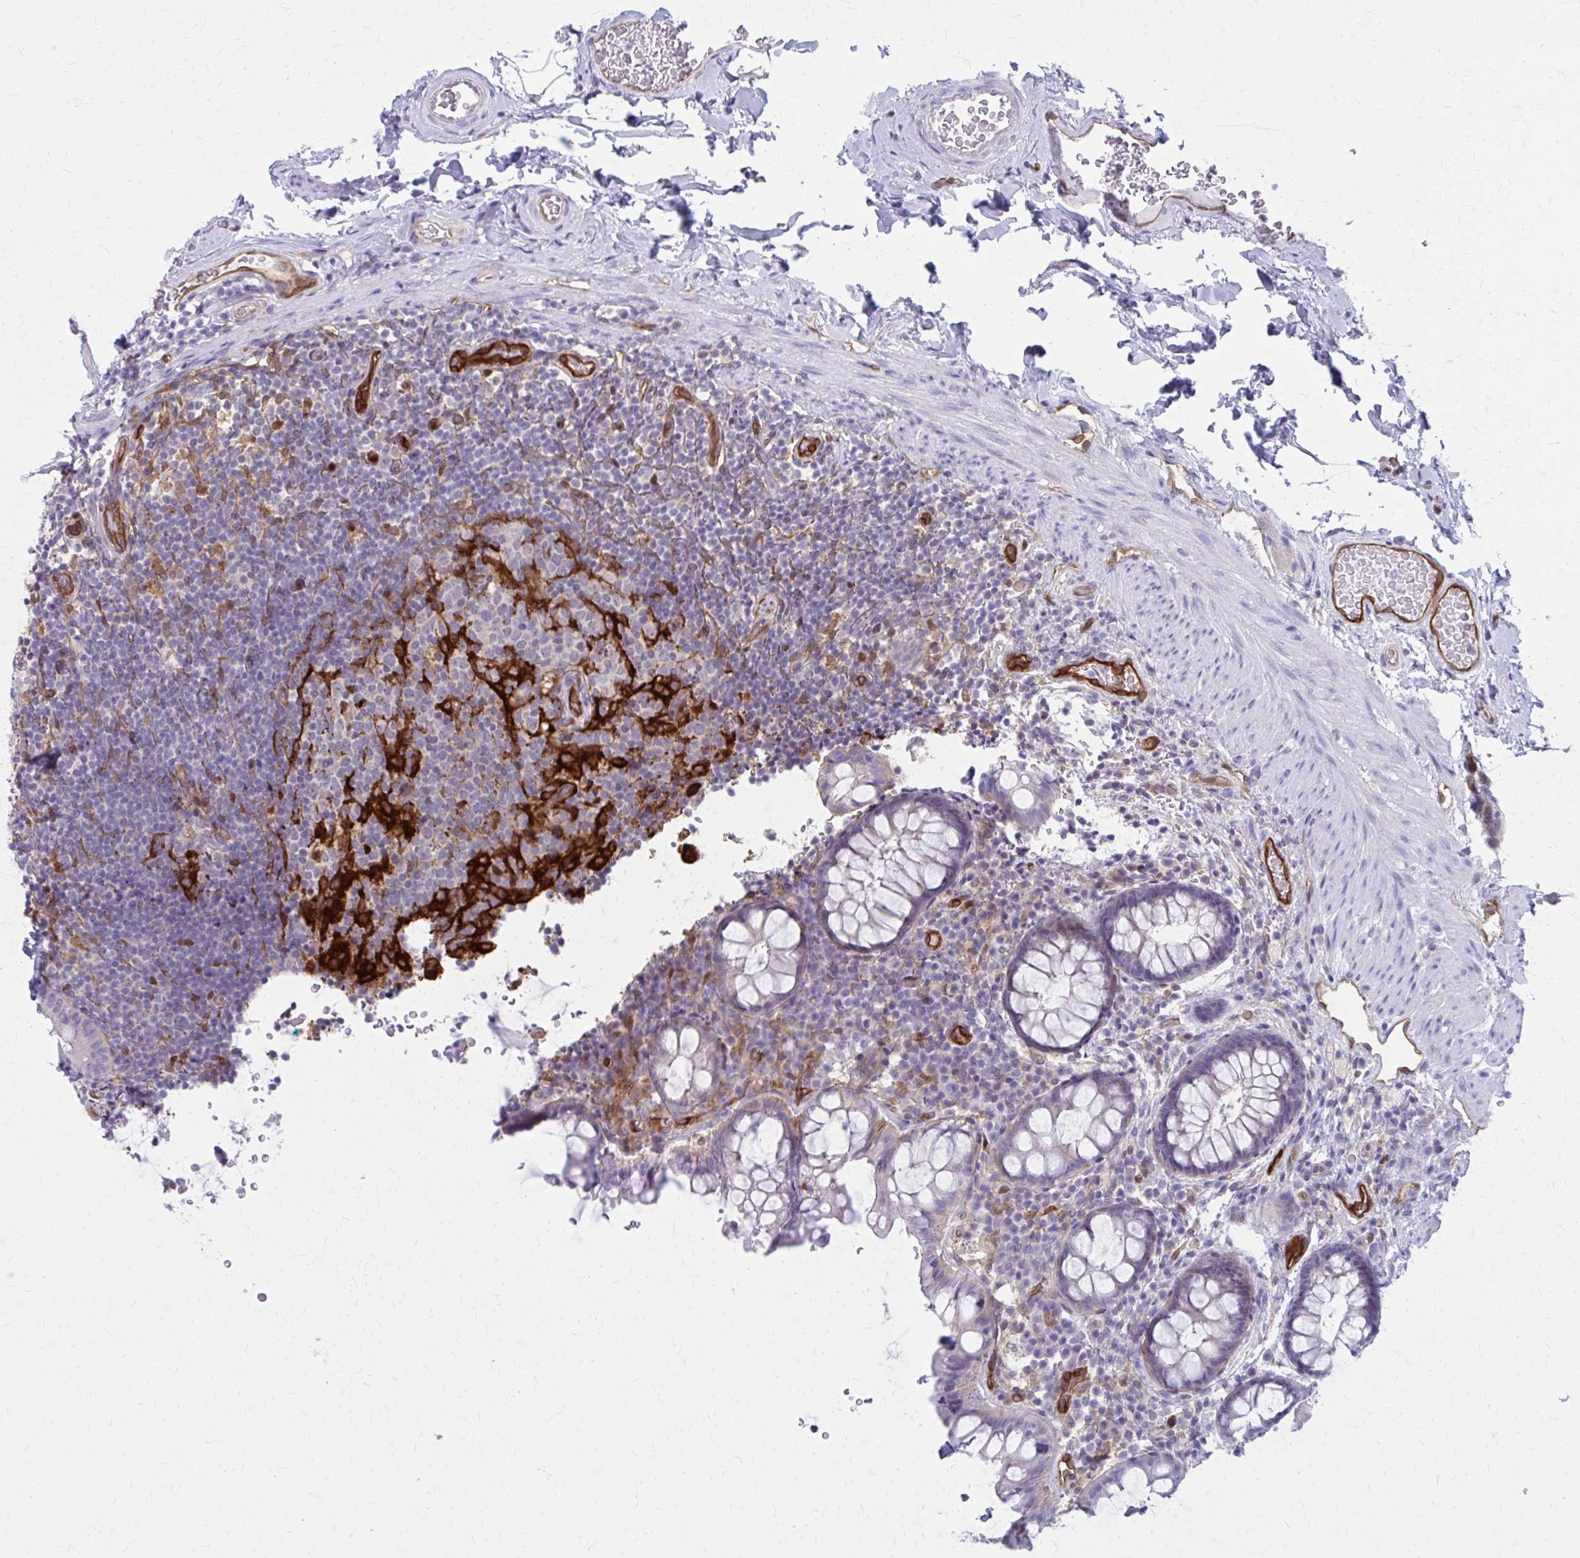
{"staining": {"intensity": "moderate", "quantity": "<25%", "location": "cytoplasmic/membranous"}, "tissue": "rectum", "cell_type": "Glandular cells", "image_type": "normal", "snomed": [{"axis": "morphology", "description": "Normal tissue, NOS"}, {"axis": "topography", "description": "Rectum"}, {"axis": "topography", "description": "Peripheral nerve tissue"}], "caption": "A histopathology image of rectum stained for a protein shows moderate cytoplasmic/membranous brown staining in glandular cells.", "gene": "CLIC2", "patient": {"sex": "female", "age": 69}}